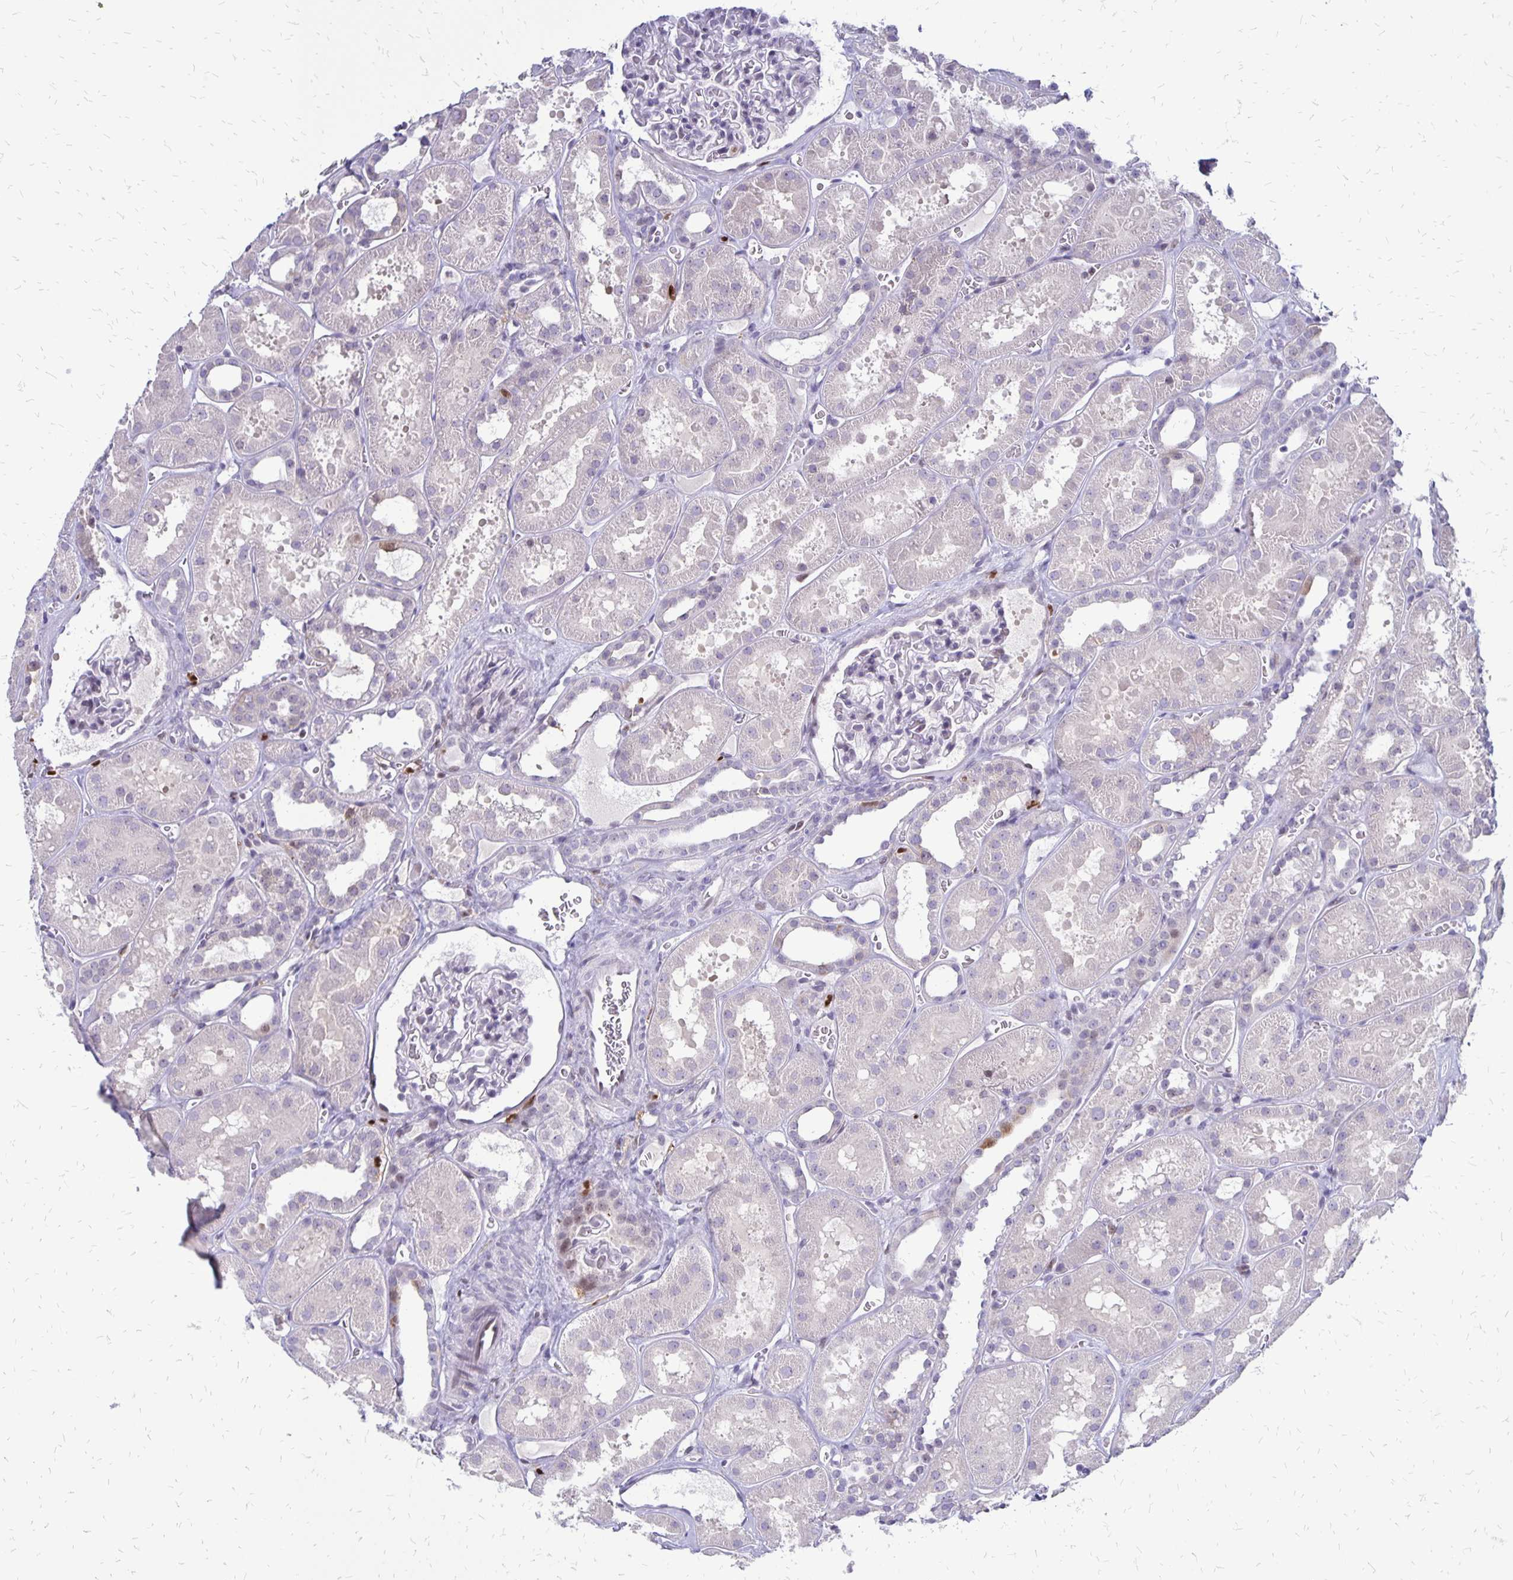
{"staining": {"intensity": "negative", "quantity": "none", "location": "none"}, "tissue": "kidney", "cell_type": "Cells in glomeruli", "image_type": "normal", "snomed": [{"axis": "morphology", "description": "Normal tissue, NOS"}, {"axis": "topography", "description": "Kidney"}], "caption": "Kidney stained for a protein using IHC displays no staining cells in glomeruli.", "gene": "DCK", "patient": {"sex": "female", "age": 41}}